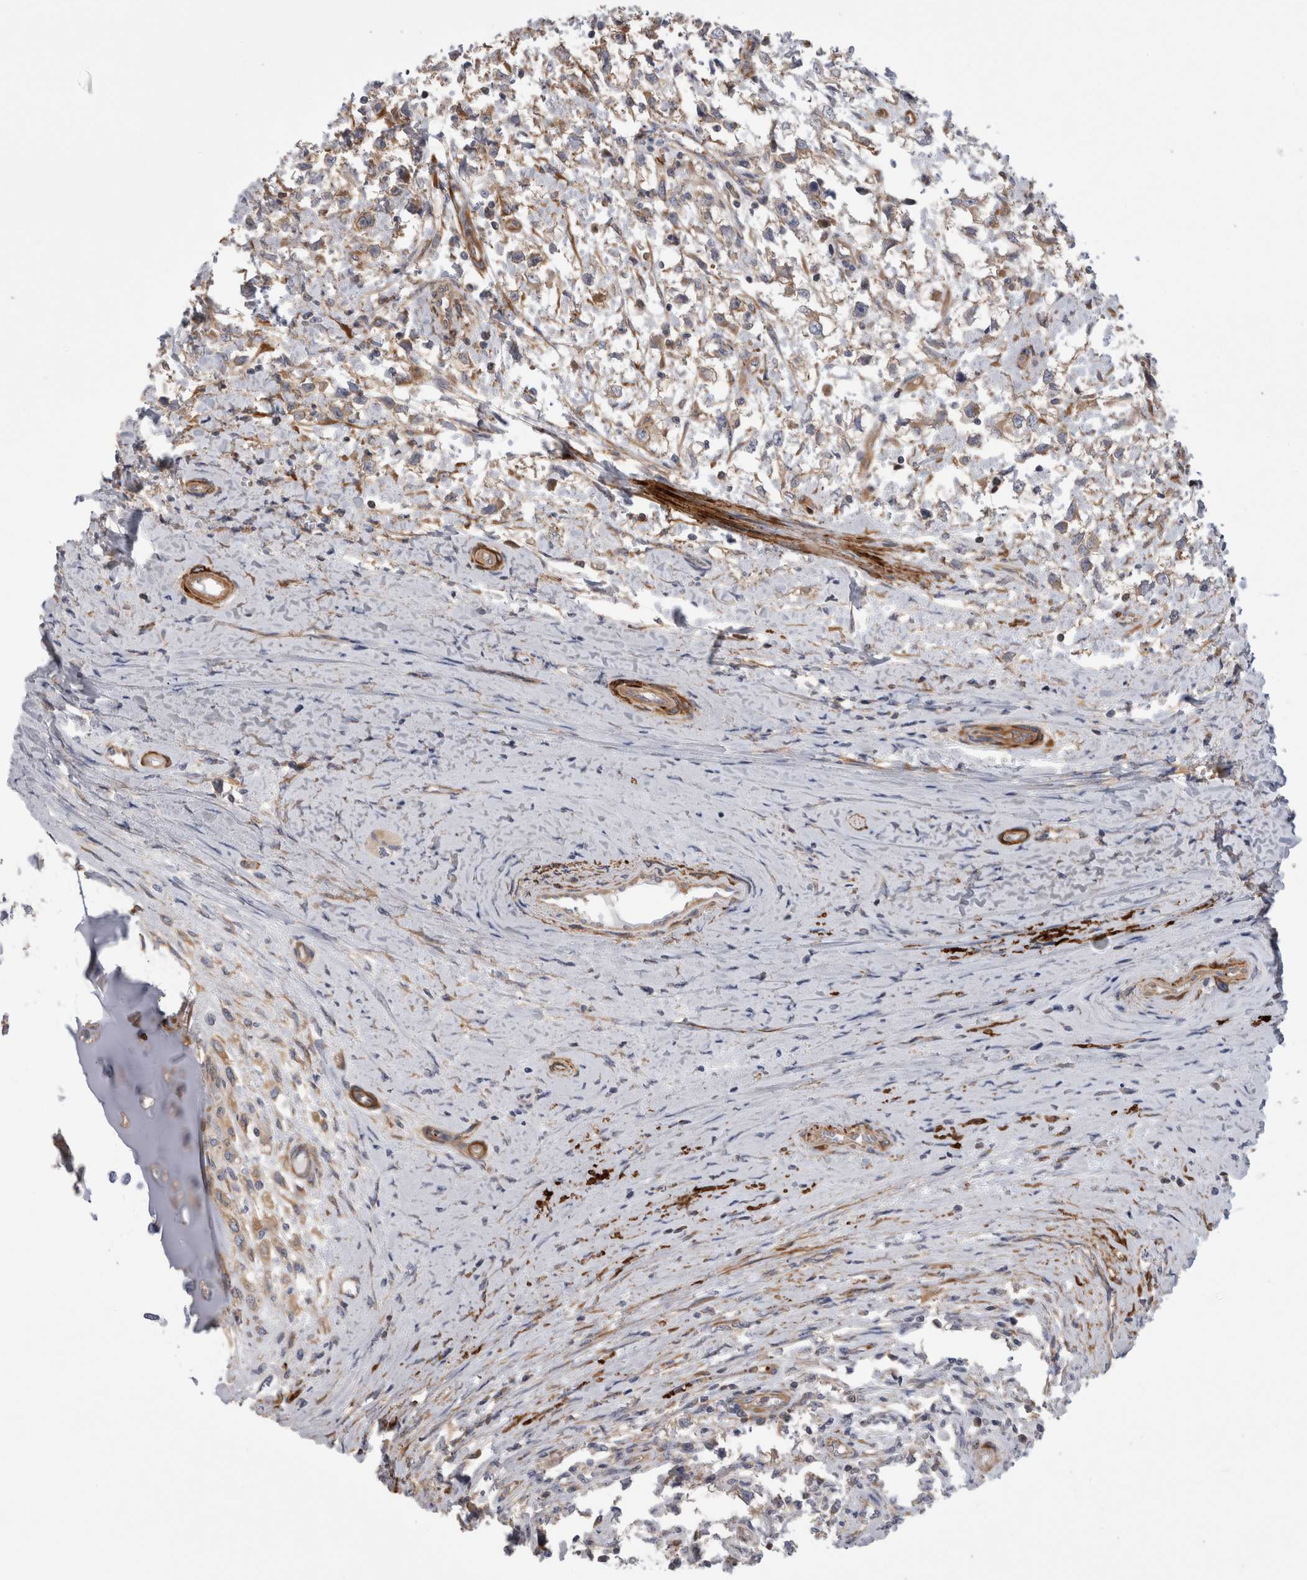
{"staining": {"intensity": "weak", "quantity": ">75%", "location": "cytoplasmic/membranous"}, "tissue": "testis cancer", "cell_type": "Tumor cells", "image_type": "cancer", "snomed": [{"axis": "morphology", "description": "Seminoma, NOS"}, {"axis": "morphology", "description": "Carcinoma, Embryonal, NOS"}, {"axis": "topography", "description": "Testis"}], "caption": "There is low levels of weak cytoplasmic/membranous expression in tumor cells of seminoma (testis), as demonstrated by immunohistochemical staining (brown color).", "gene": "EPRS1", "patient": {"sex": "male", "age": 51}}